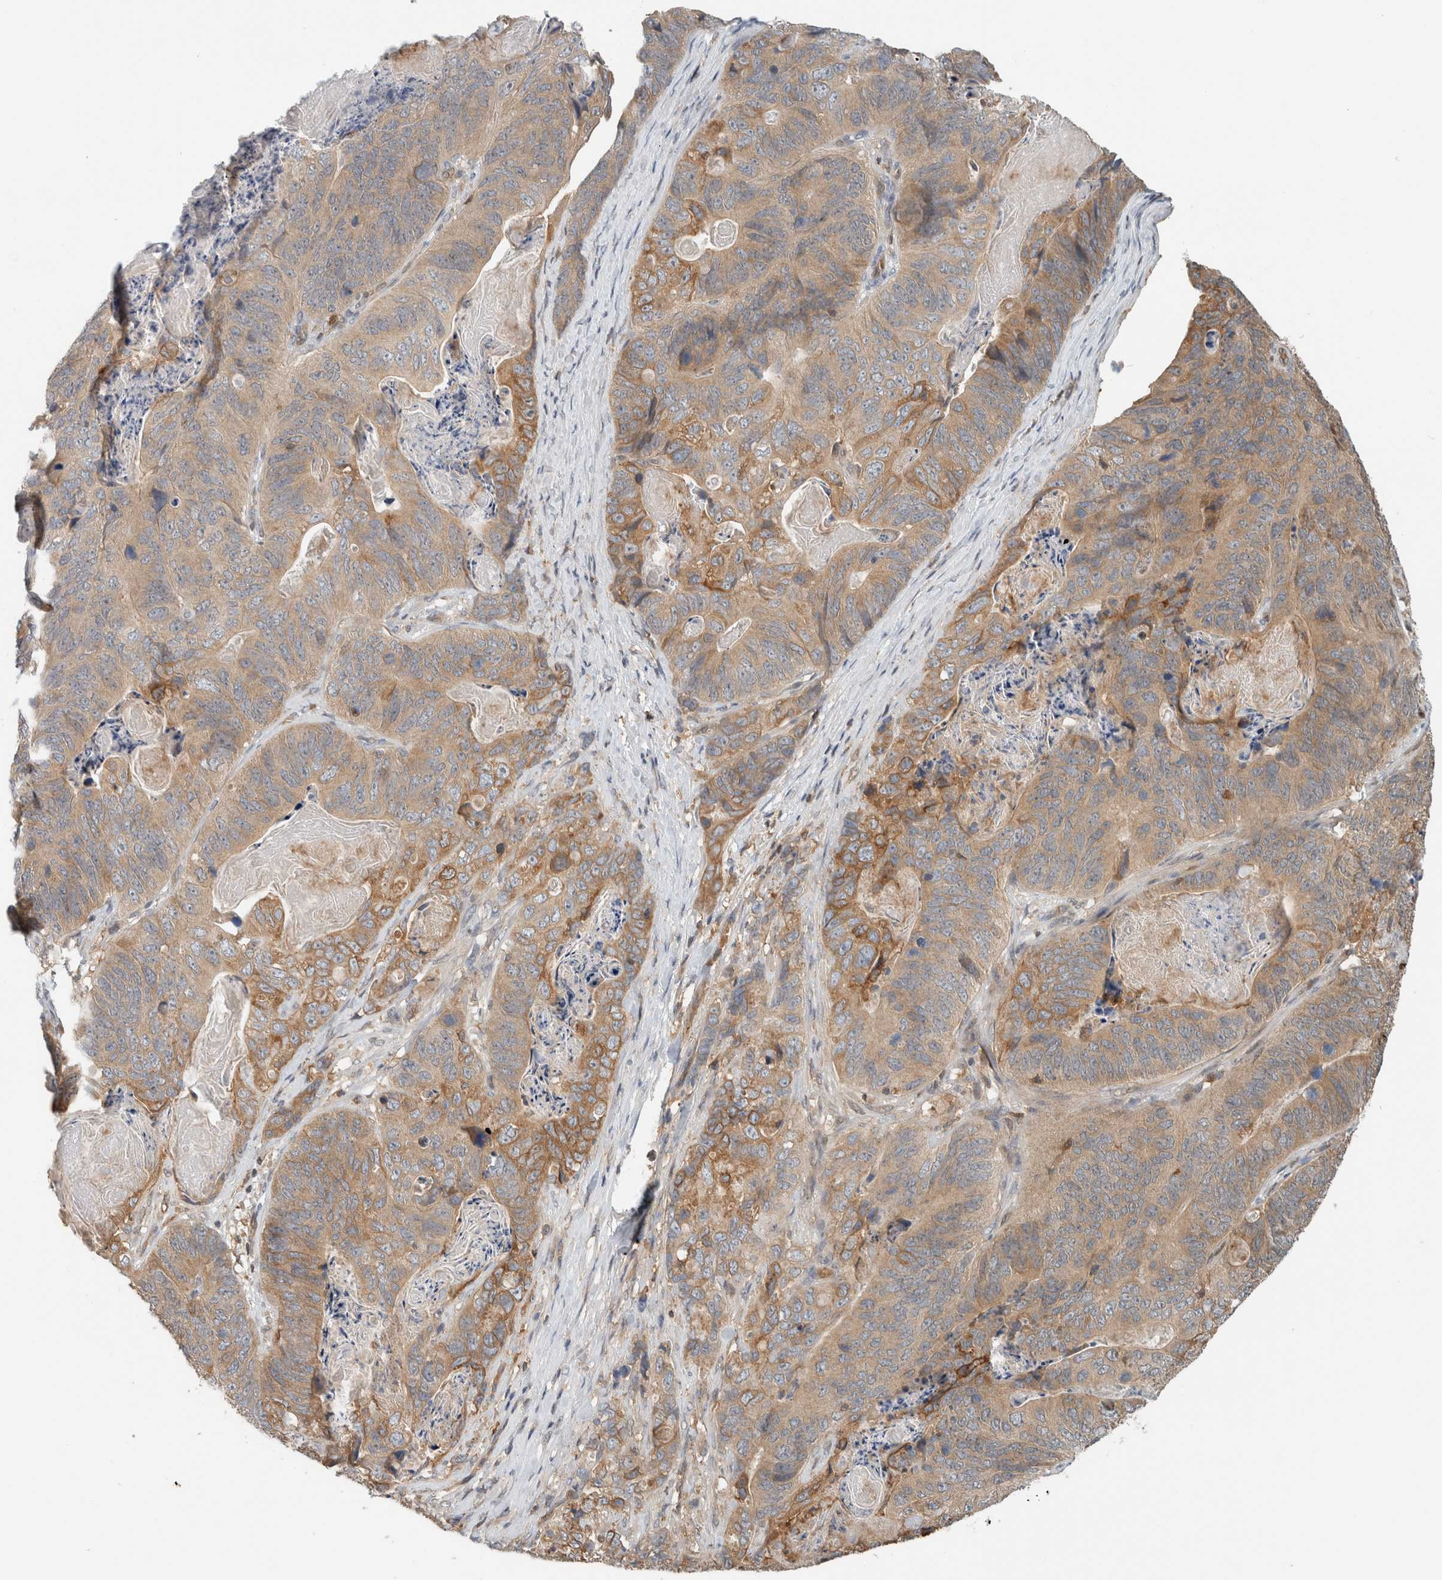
{"staining": {"intensity": "moderate", "quantity": "25%-75%", "location": "cytoplasmic/membranous"}, "tissue": "stomach cancer", "cell_type": "Tumor cells", "image_type": "cancer", "snomed": [{"axis": "morphology", "description": "Normal tissue, NOS"}, {"axis": "morphology", "description": "Adenocarcinoma, NOS"}, {"axis": "topography", "description": "Stomach"}], "caption": "The photomicrograph exhibits staining of stomach adenocarcinoma, revealing moderate cytoplasmic/membranous protein positivity (brown color) within tumor cells.", "gene": "PFDN4", "patient": {"sex": "female", "age": 89}}